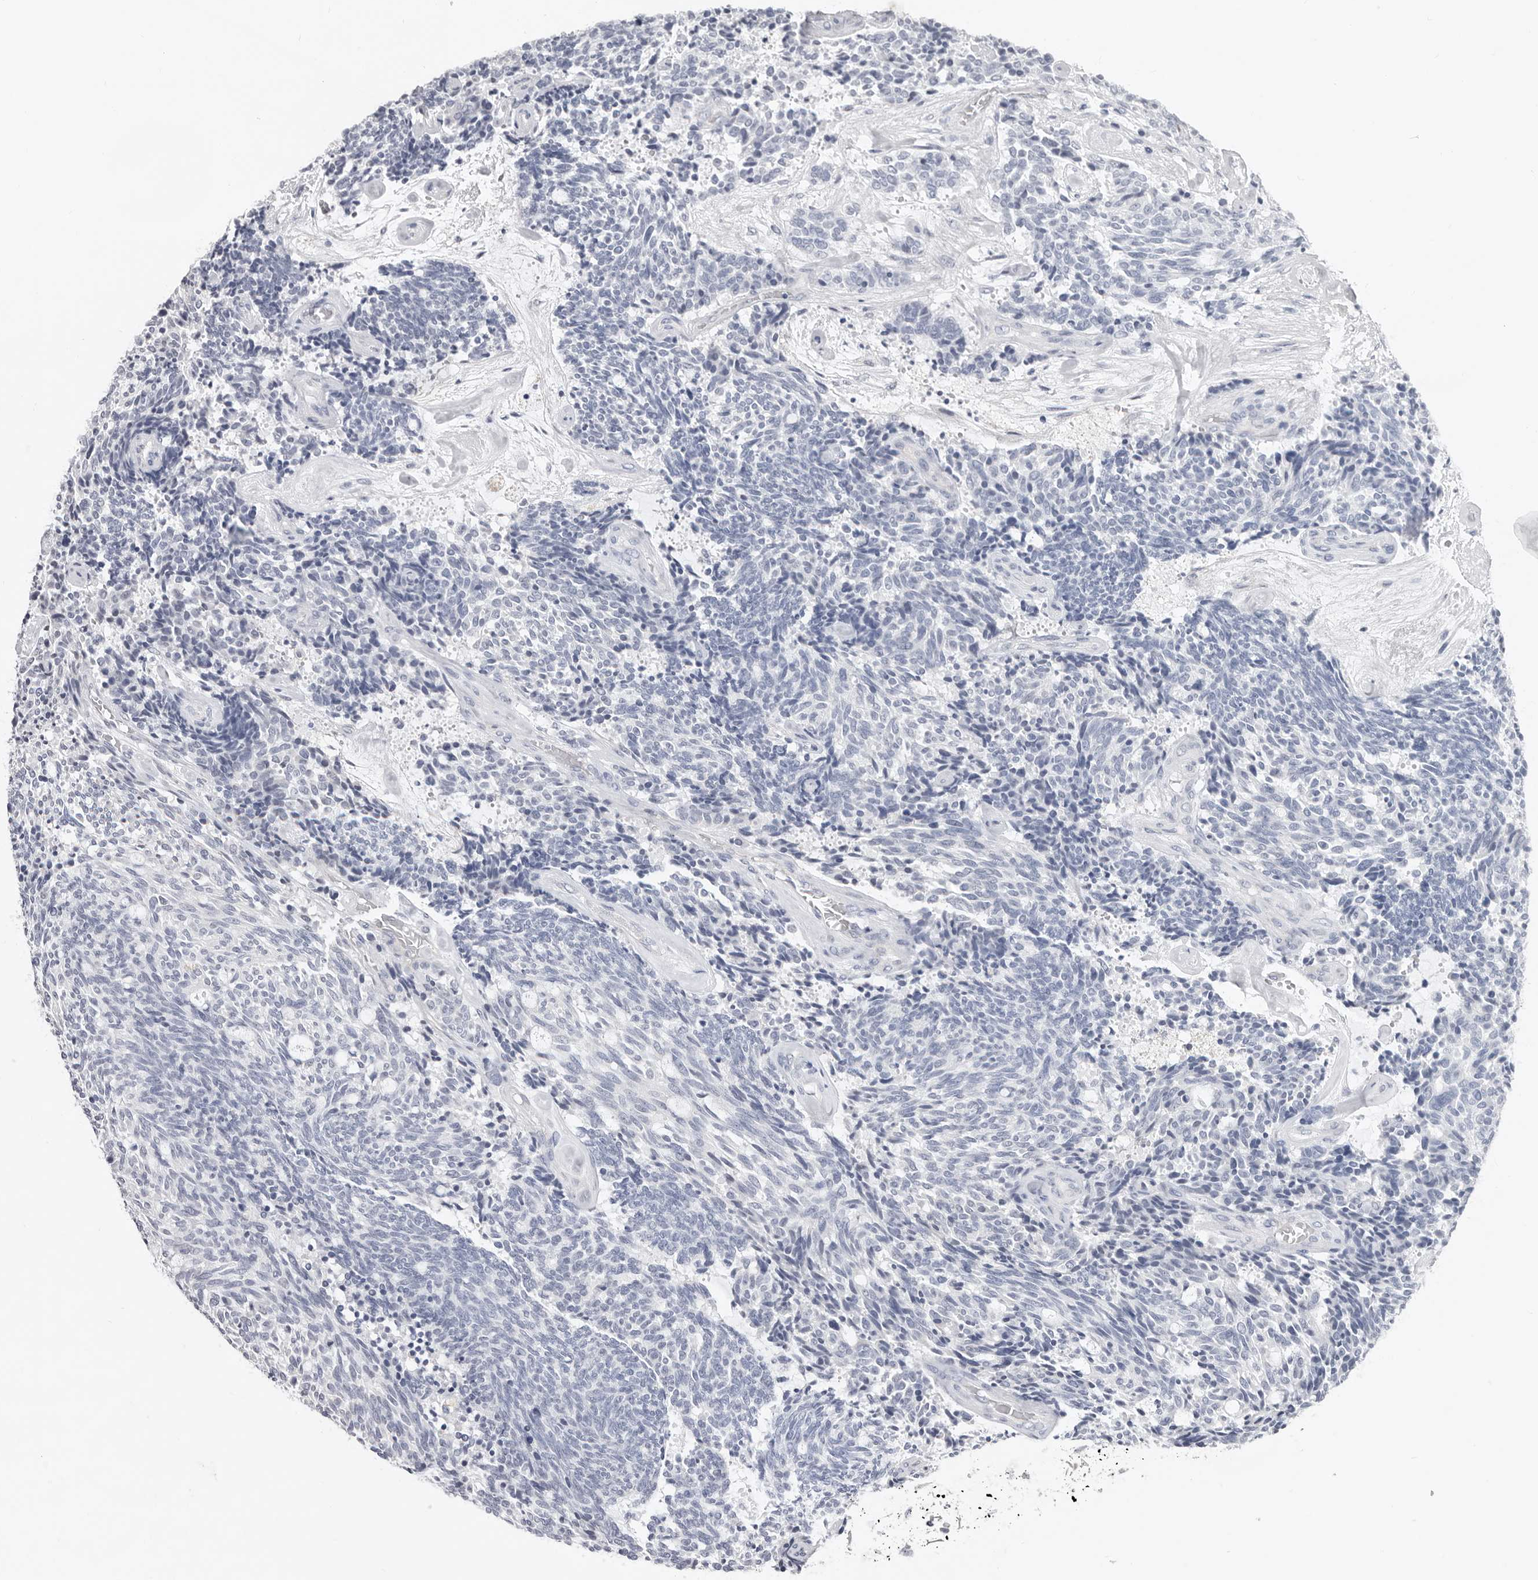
{"staining": {"intensity": "negative", "quantity": "none", "location": "none"}, "tissue": "carcinoid", "cell_type": "Tumor cells", "image_type": "cancer", "snomed": [{"axis": "morphology", "description": "Carcinoid, malignant, NOS"}, {"axis": "topography", "description": "Pancreas"}], "caption": "Tumor cells show no significant protein positivity in malignant carcinoid. The staining is performed using DAB (3,3'-diaminobenzidine) brown chromogen with nuclei counter-stained in using hematoxylin.", "gene": "KHDRBS2", "patient": {"sex": "female", "age": 54}}